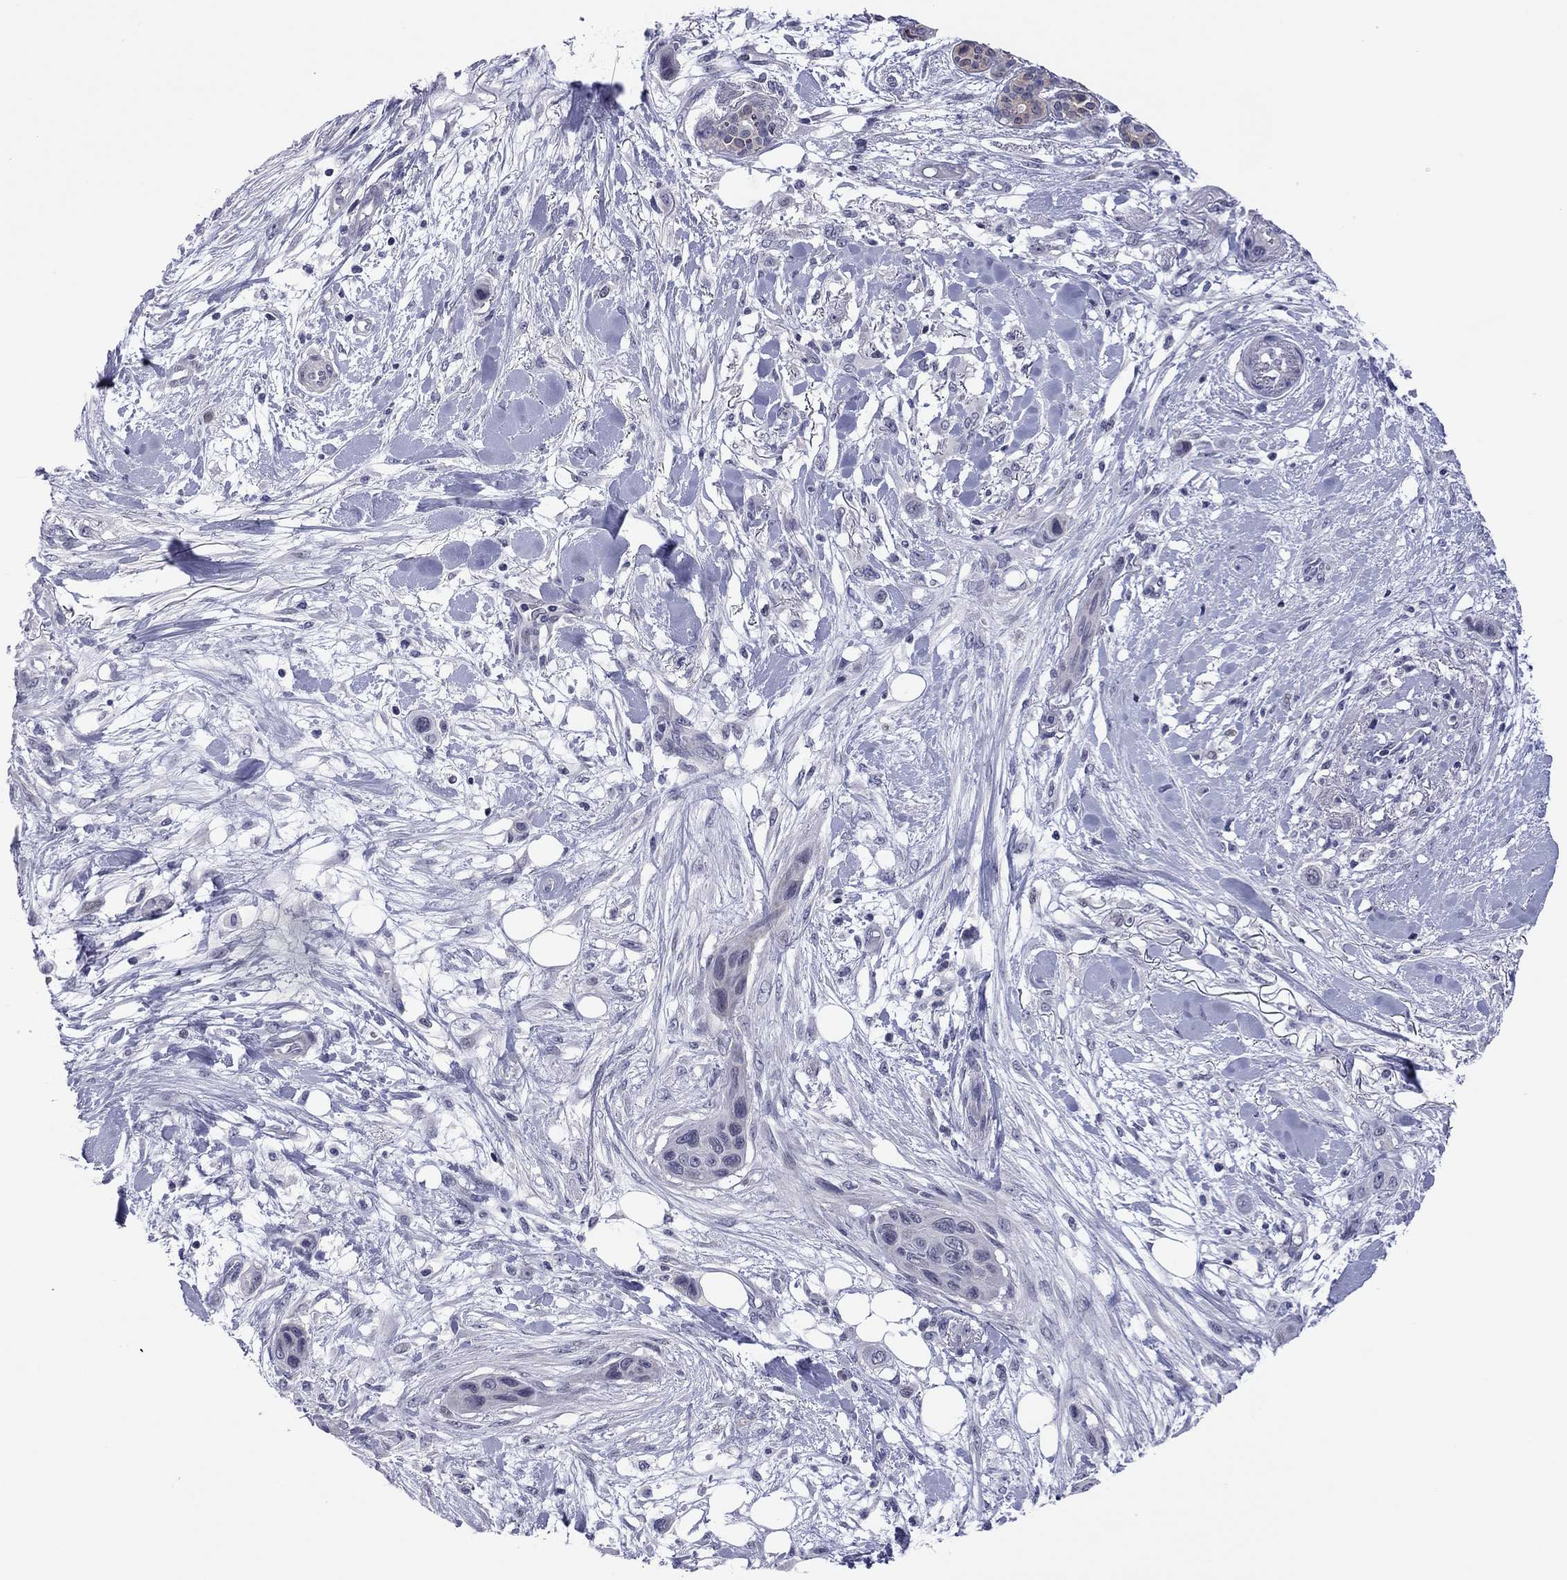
{"staining": {"intensity": "negative", "quantity": "none", "location": "none"}, "tissue": "skin cancer", "cell_type": "Tumor cells", "image_type": "cancer", "snomed": [{"axis": "morphology", "description": "Squamous cell carcinoma, NOS"}, {"axis": "topography", "description": "Skin"}], "caption": "Immunohistochemistry (IHC) image of neoplastic tissue: squamous cell carcinoma (skin) stained with DAB displays no significant protein staining in tumor cells. (DAB (3,3'-diaminobenzidine) immunohistochemistry (IHC) with hematoxylin counter stain).", "gene": "POU5F2", "patient": {"sex": "male", "age": 79}}